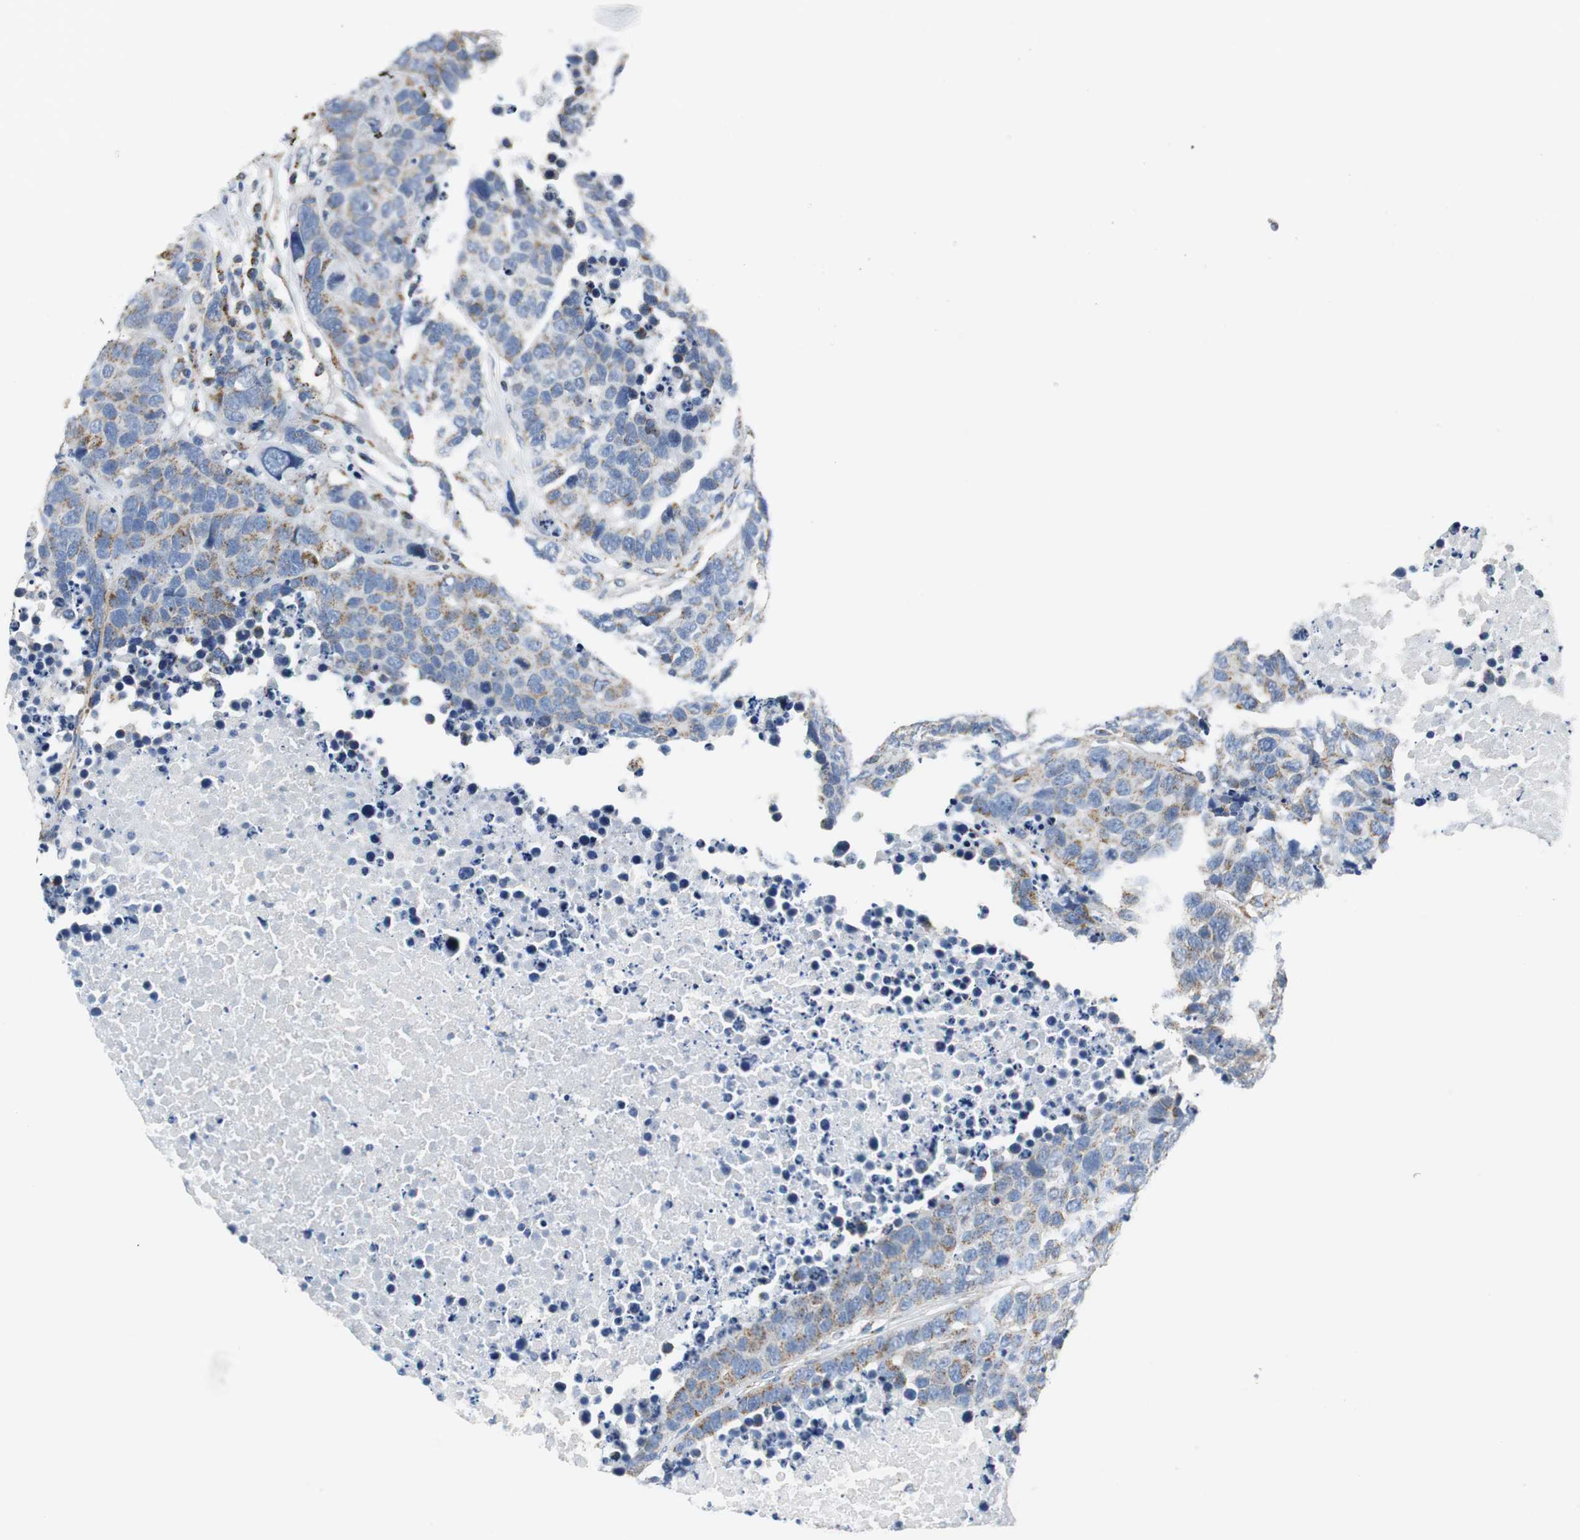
{"staining": {"intensity": "moderate", "quantity": "25%-75%", "location": "cytoplasmic/membranous"}, "tissue": "carcinoid", "cell_type": "Tumor cells", "image_type": "cancer", "snomed": [{"axis": "morphology", "description": "Carcinoid, malignant, NOS"}, {"axis": "topography", "description": "Lung"}], "caption": "Protein staining of malignant carcinoid tissue displays moderate cytoplasmic/membranous expression in about 25%-75% of tumor cells.", "gene": "C1QTNF7", "patient": {"sex": "male", "age": 60}}